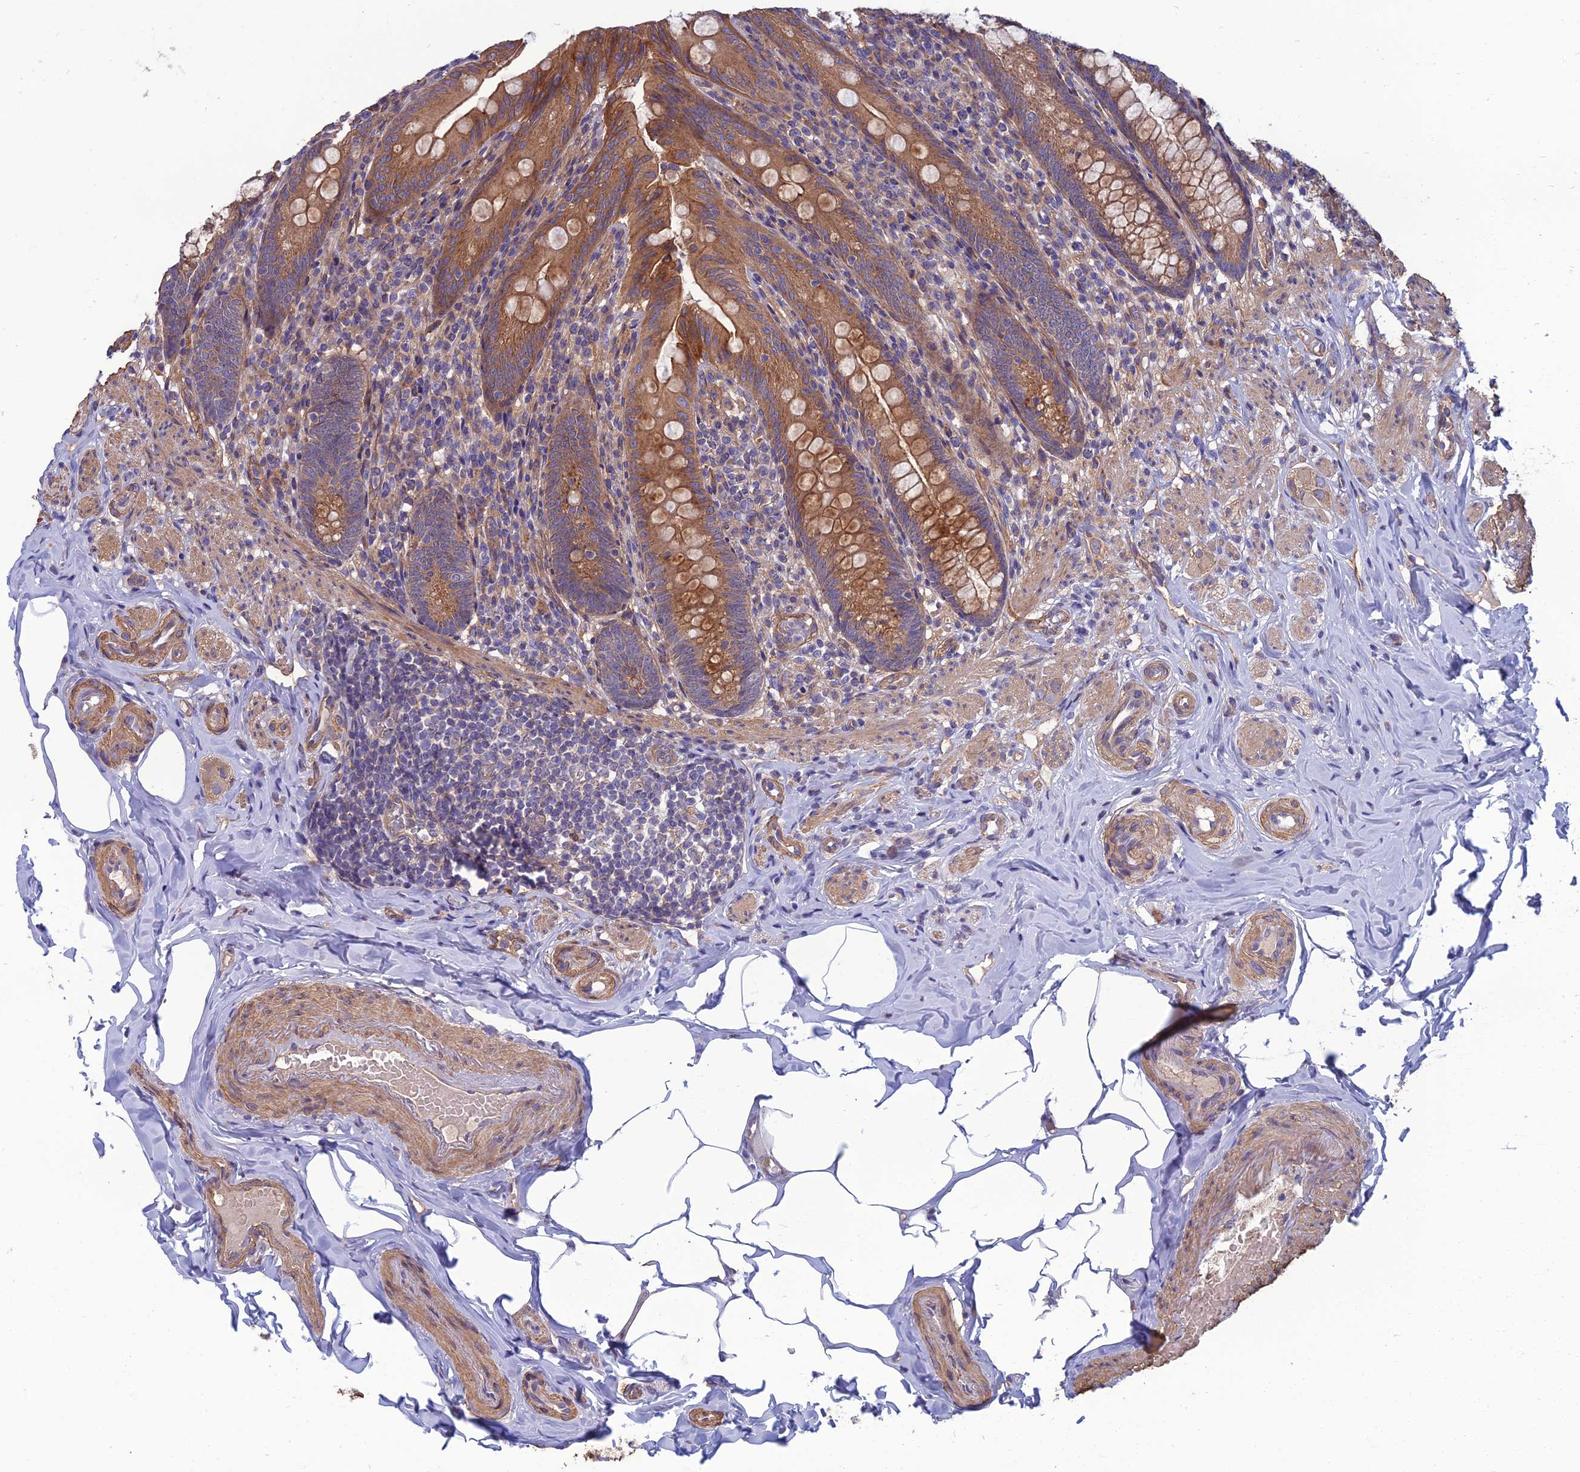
{"staining": {"intensity": "strong", "quantity": ">75%", "location": "cytoplasmic/membranous"}, "tissue": "appendix", "cell_type": "Glandular cells", "image_type": "normal", "snomed": [{"axis": "morphology", "description": "Normal tissue, NOS"}, {"axis": "topography", "description": "Appendix"}], "caption": "Immunohistochemistry (IHC) photomicrograph of normal human appendix stained for a protein (brown), which demonstrates high levels of strong cytoplasmic/membranous expression in about >75% of glandular cells.", "gene": "WDR24", "patient": {"sex": "male", "age": 55}}